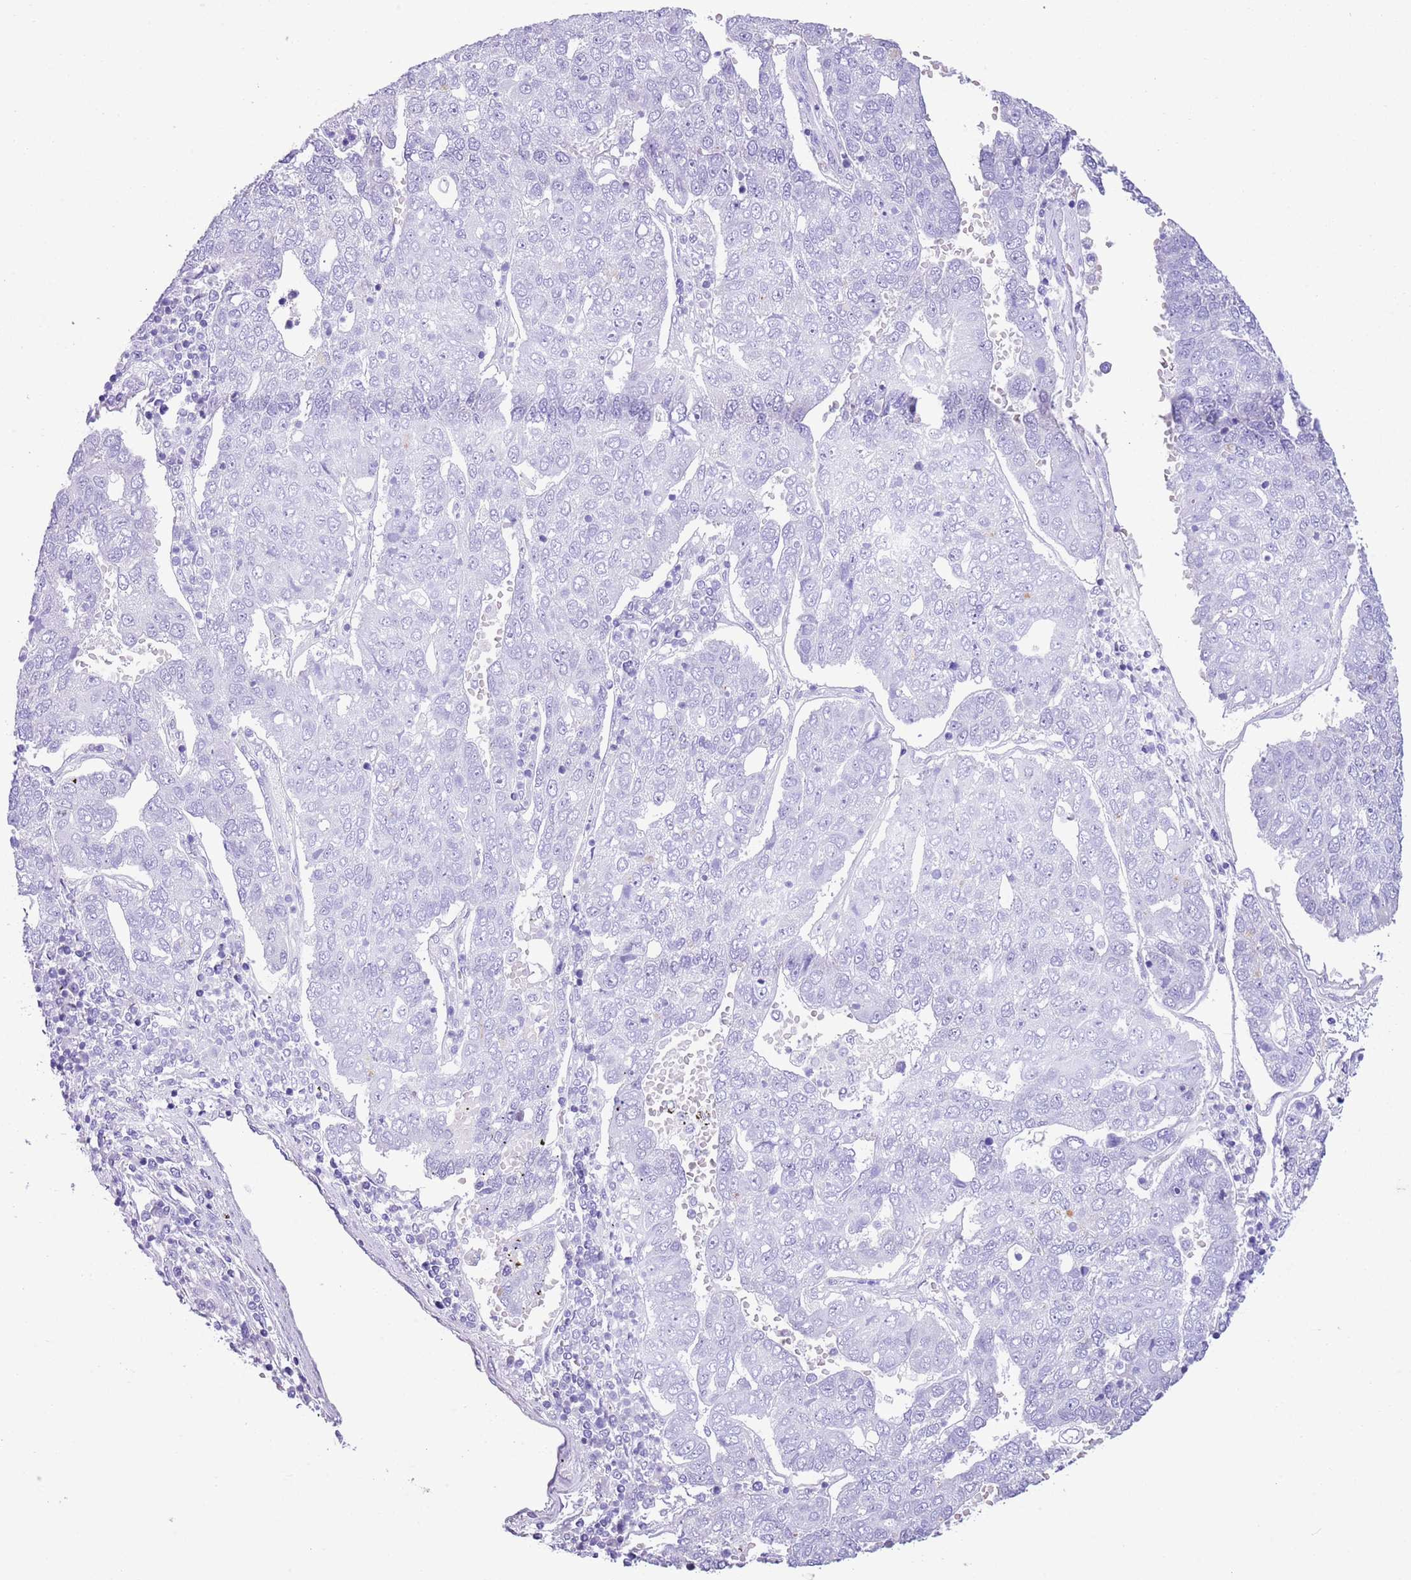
{"staining": {"intensity": "negative", "quantity": "none", "location": "none"}, "tissue": "pancreatic cancer", "cell_type": "Tumor cells", "image_type": "cancer", "snomed": [{"axis": "morphology", "description": "Adenocarcinoma, NOS"}, {"axis": "topography", "description": "Pancreas"}], "caption": "High magnification brightfield microscopy of pancreatic cancer stained with DAB (3,3'-diaminobenzidine) (brown) and counterstained with hematoxylin (blue): tumor cells show no significant positivity.", "gene": "TBC1D10B", "patient": {"sex": "female", "age": 61}}